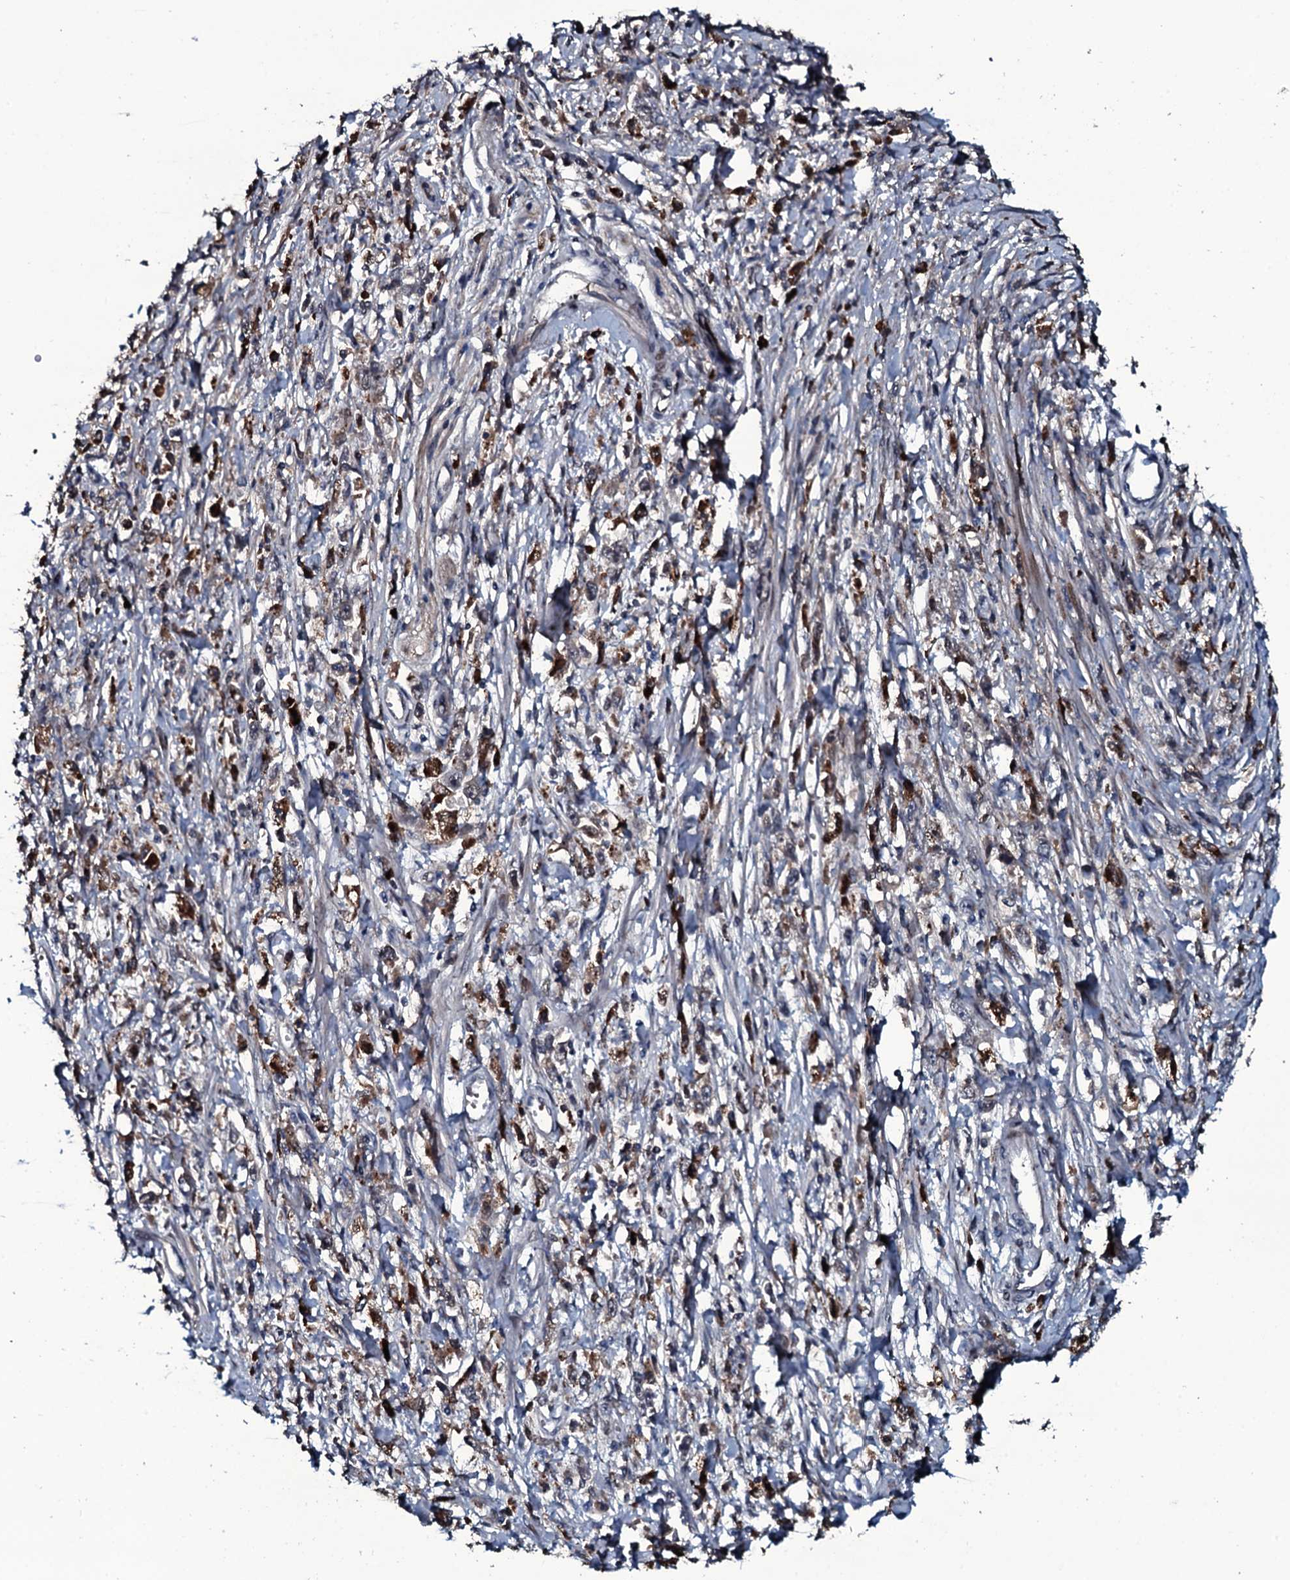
{"staining": {"intensity": "moderate", "quantity": "25%-75%", "location": "cytoplasmic/membranous"}, "tissue": "stomach cancer", "cell_type": "Tumor cells", "image_type": "cancer", "snomed": [{"axis": "morphology", "description": "Adenocarcinoma, NOS"}, {"axis": "topography", "description": "Stomach"}], "caption": "Immunohistochemical staining of adenocarcinoma (stomach) reveals moderate cytoplasmic/membranous protein staining in approximately 25%-75% of tumor cells. The staining is performed using DAB brown chromogen to label protein expression. The nuclei are counter-stained blue using hematoxylin.", "gene": "LYG2", "patient": {"sex": "female", "age": 59}}